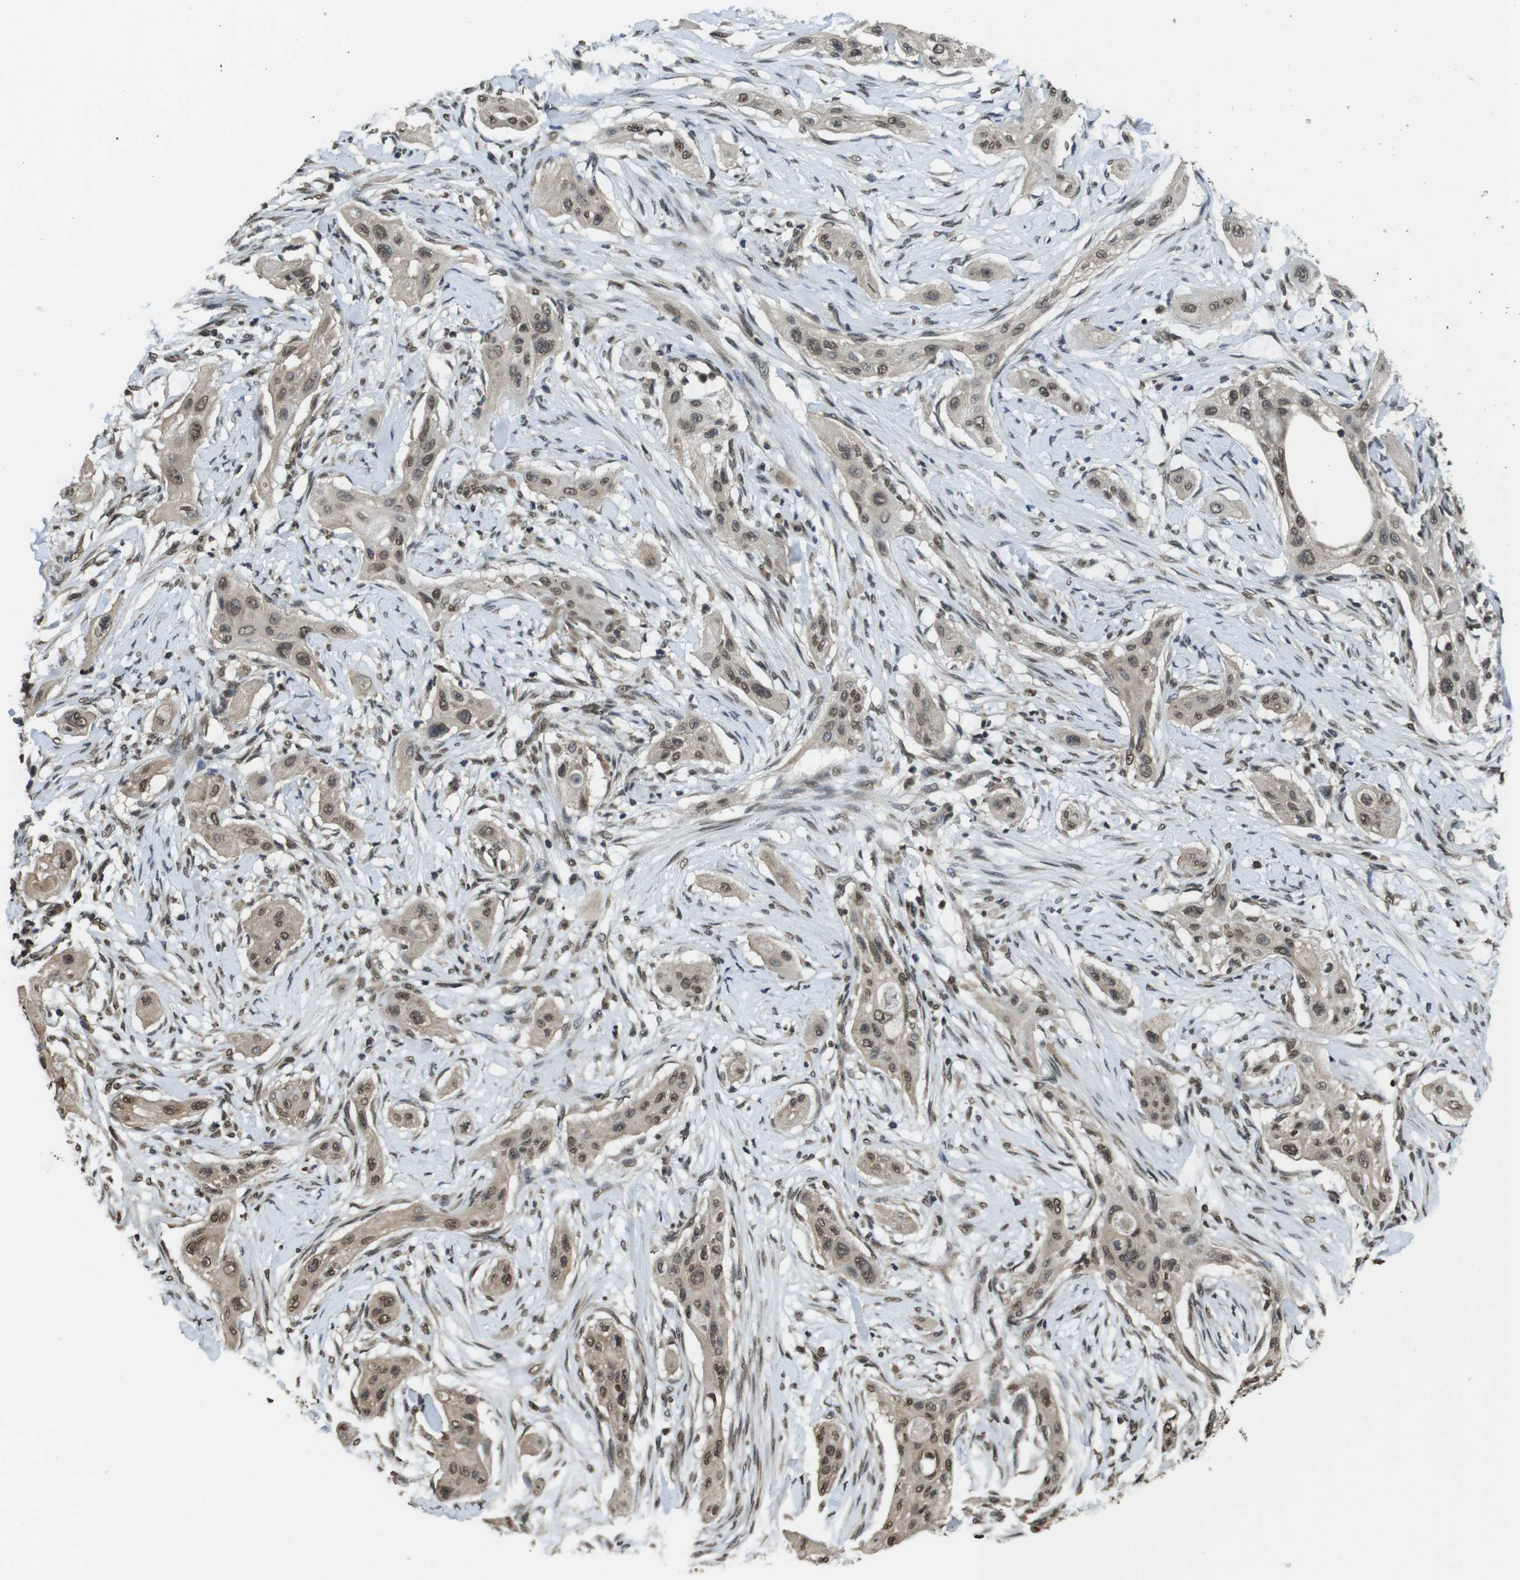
{"staining": {"intensity": "moderate", "quantity": ">75%", "location": "nuclear"}, "tissue": "lung cancer", "cell_type": "Tumor cells", "image_type": "cancer", "snomed": [{"axis": "morphology", "description": "Squamous cell carcinoma, NOS"}, {"axis": "topography", "description": "Lung"}], "caption": "IHC image of lung squamous cell carcinoma stained for a protein (brown), which displays medium levels of moderate nuclear positivity in about >75% of tumor cells.", "gene": "MAF", "patient": {"sex": "female", "age": 47}}